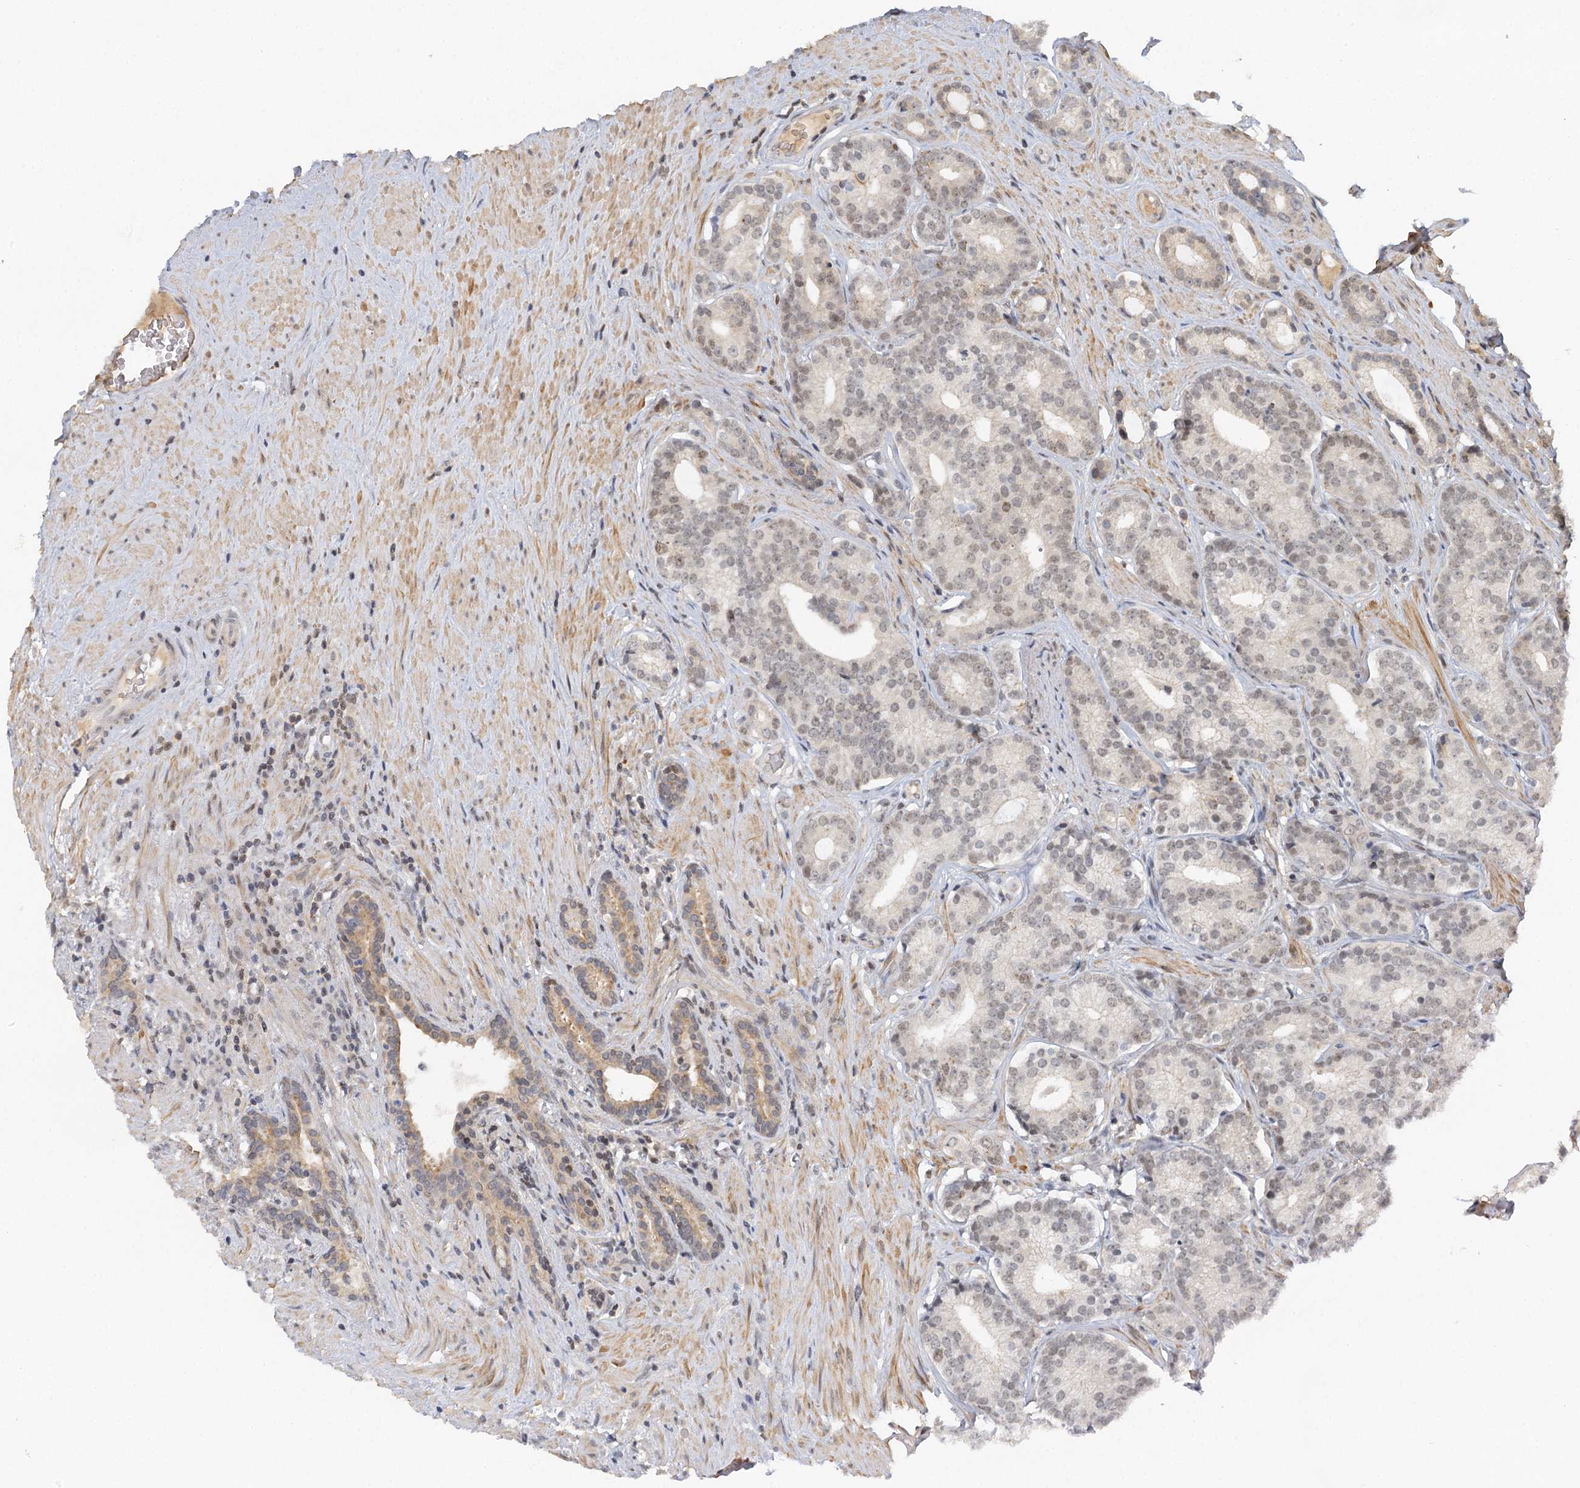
{"staining": {"intensity": "weak", "quantity": "<25%", "location": "cytoplasmic/membranous,nuclear"}, "tissue": "prostate cancer", "cell_type": "Tumor cells", "image_type": "cancer", "snomed": [{"axis": "morphology", "description": "Adenocarcinoma, Low grade"}, {"axis": "topography", "description": "Prostate"}], "caption": "Human prostate cancer stained for a protein using IHC exhibits no expression in tumor cells.", "gene": "GPATCH11", "patient": {"sex": "male", "age": 71}}